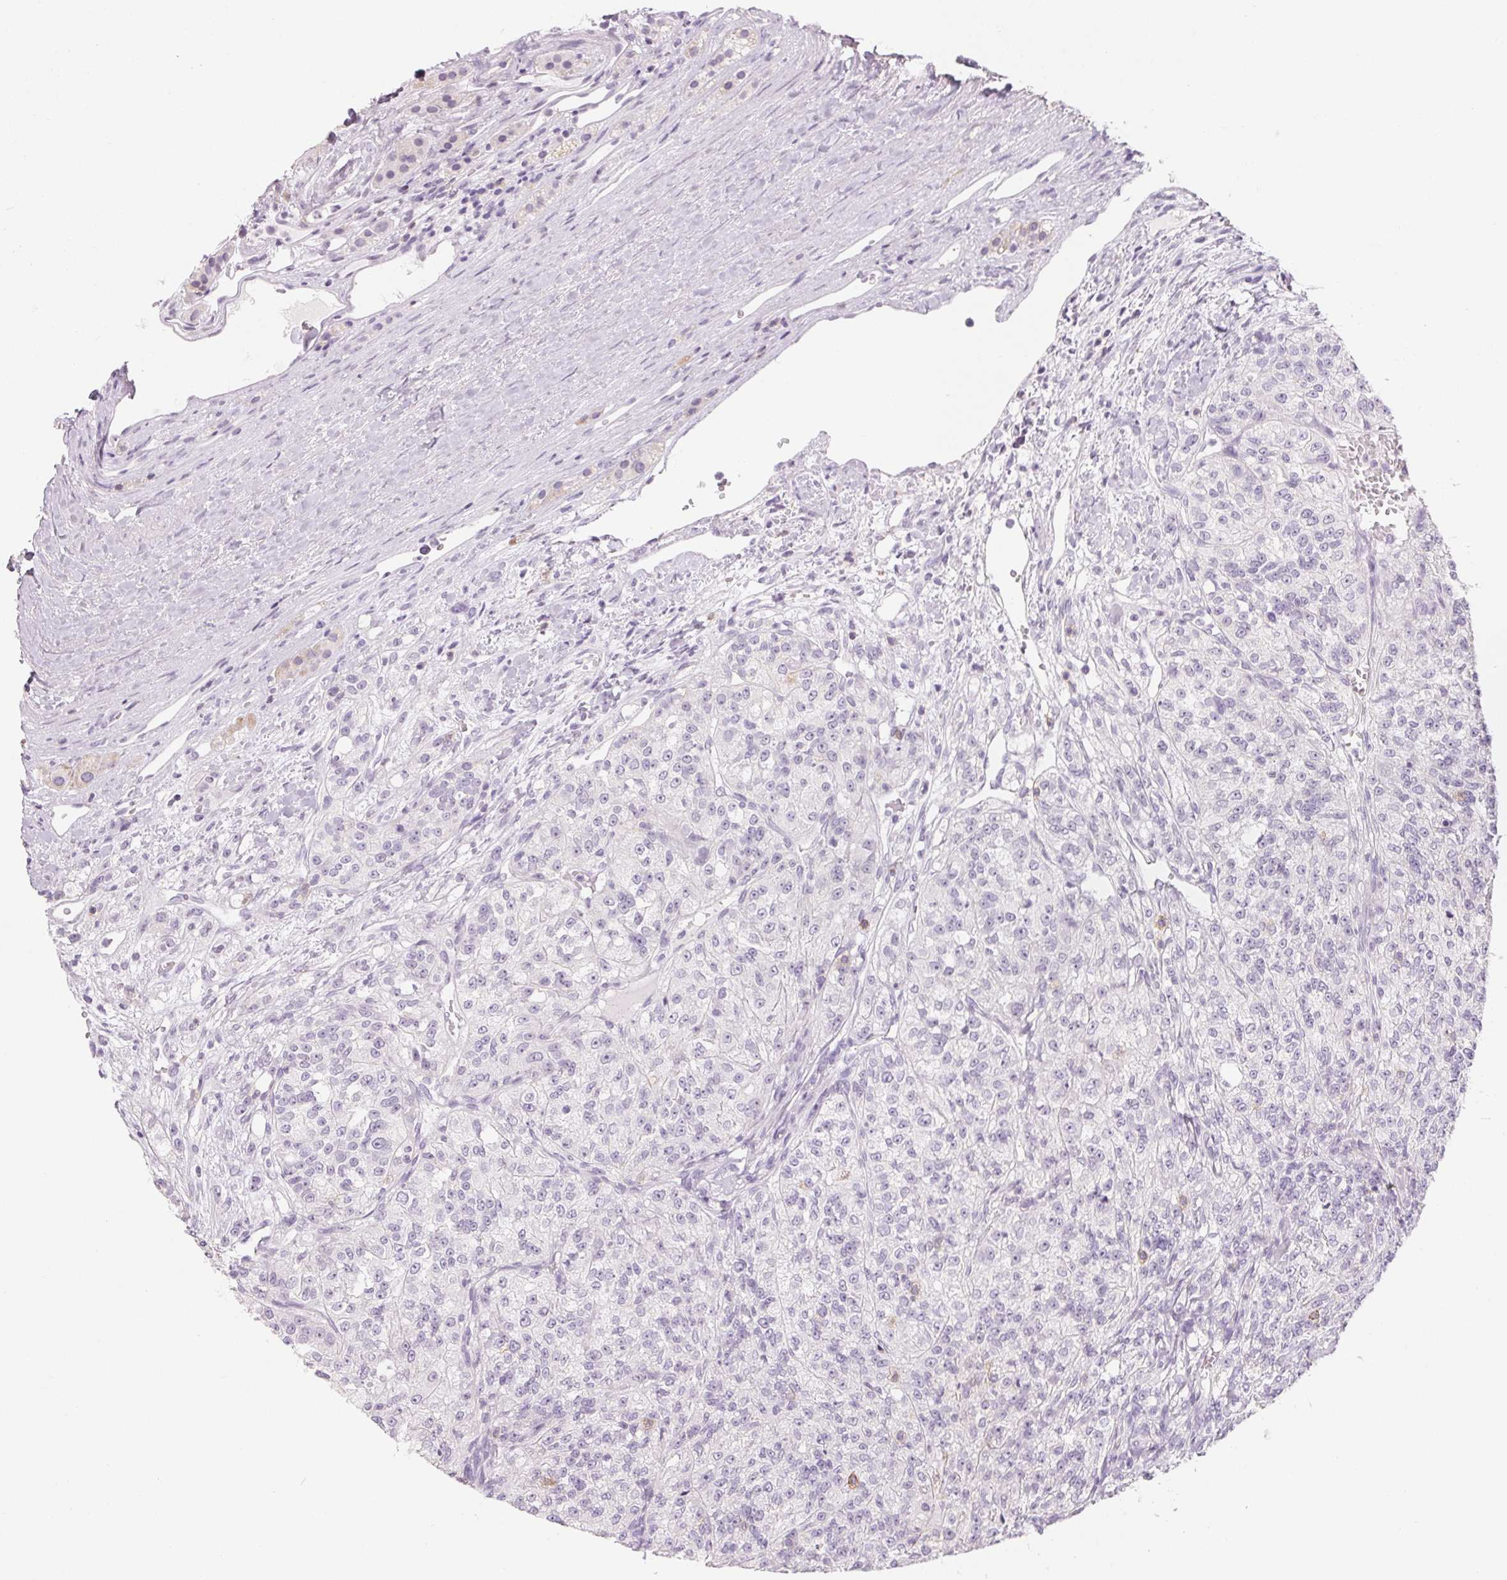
{"staining": {"intensity": "negative", "quantity": "none", "location": "none"}, "tissue": "renal cancer", "cell_type": "Tumor cells", "image_type": "cancer", "snomed": [{"axis": "morphology", "description": "Adenocarcinoma, NOS"}, {"axis": "topography", "description": "Kidney"}], "caption": "Tumor cells show no significant expression in renal cancer.", "gene": "CD69", "patient": {"sex": "female", "age": 63}}